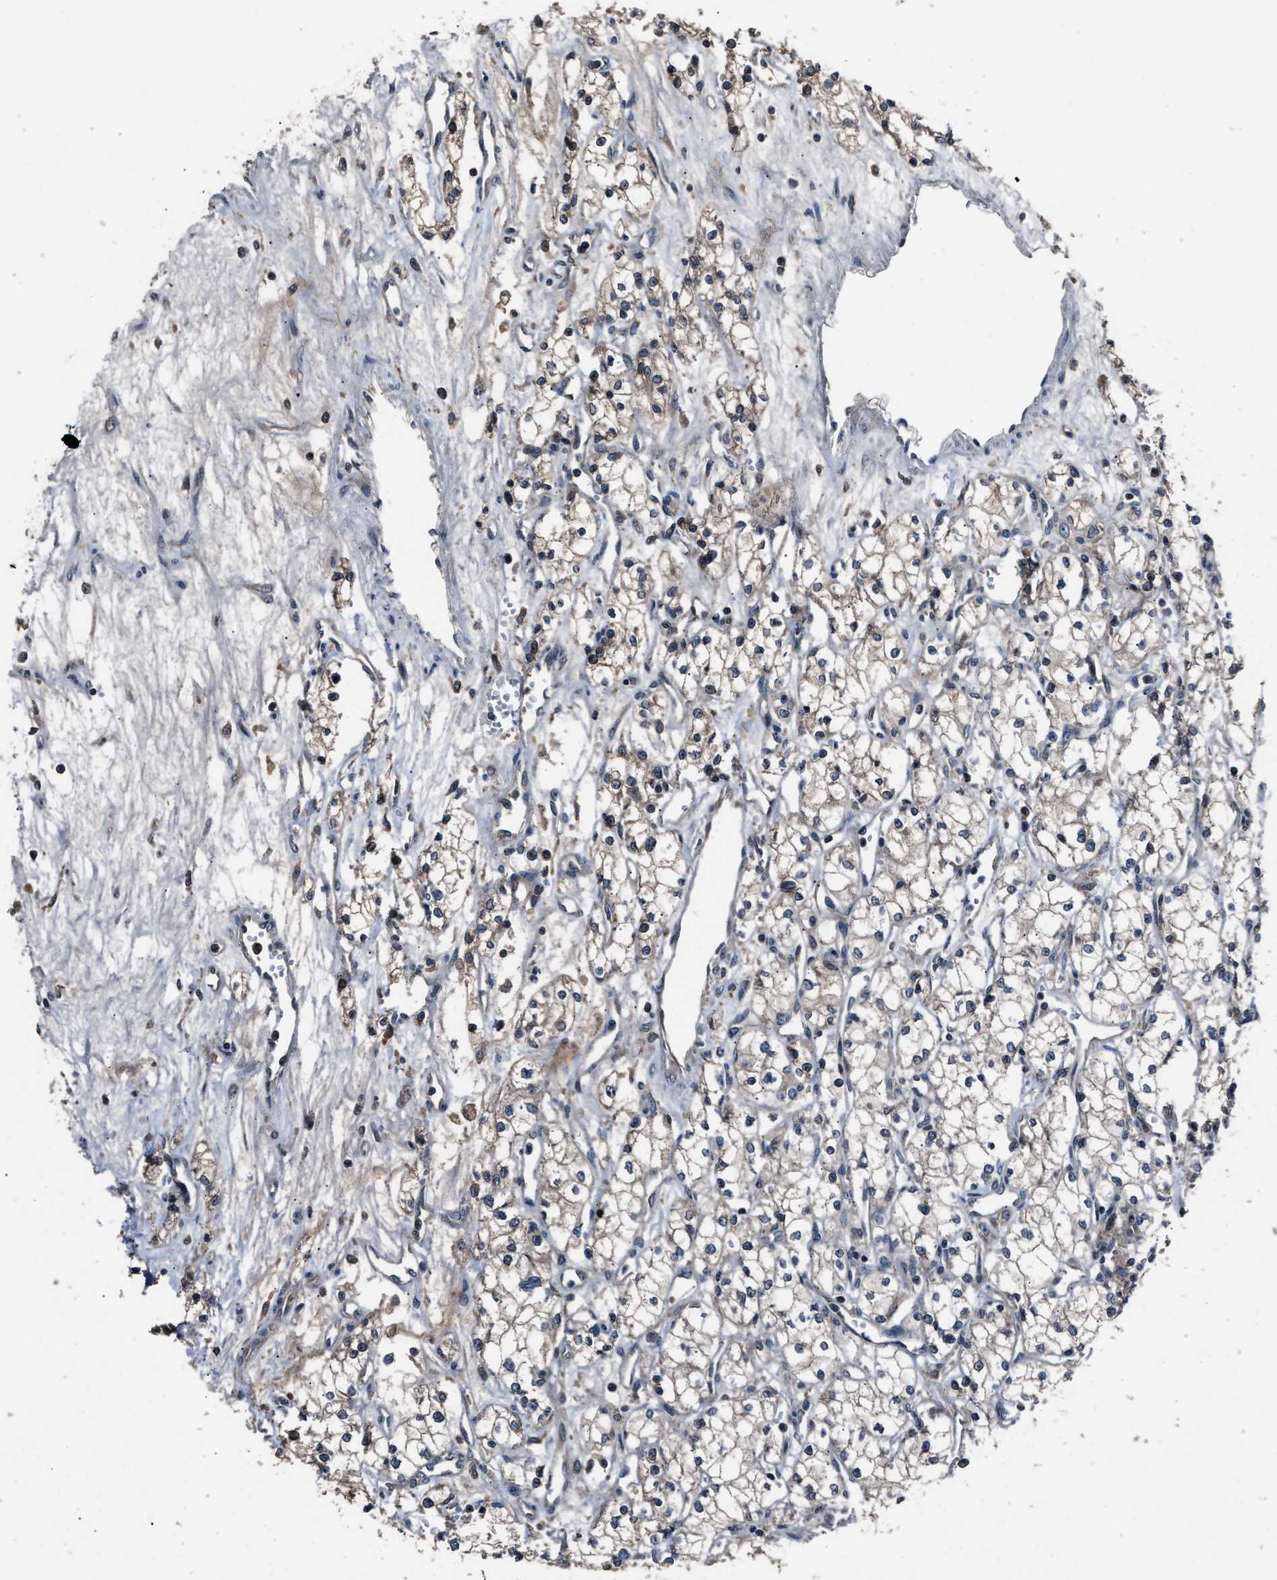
{"staining": {"intensity": "weak", "quantity": "<25%", "location": "cytoplasmic/membranous"}, "tissue": "renal cancer", "cell_type": "Tumor cells", "image_type": "cancer", "snomed": [{"axis": "morphology", "description": "Adenocarcinoma, NOS"}, {"axis": "topography", "description": "Kidney"}], "caption": "Tumor cells are negative for brown protein staining in adenocarcinoma (renal).", "gene": "TNRC18", "patient": {"sex": "male", "age": 59}}